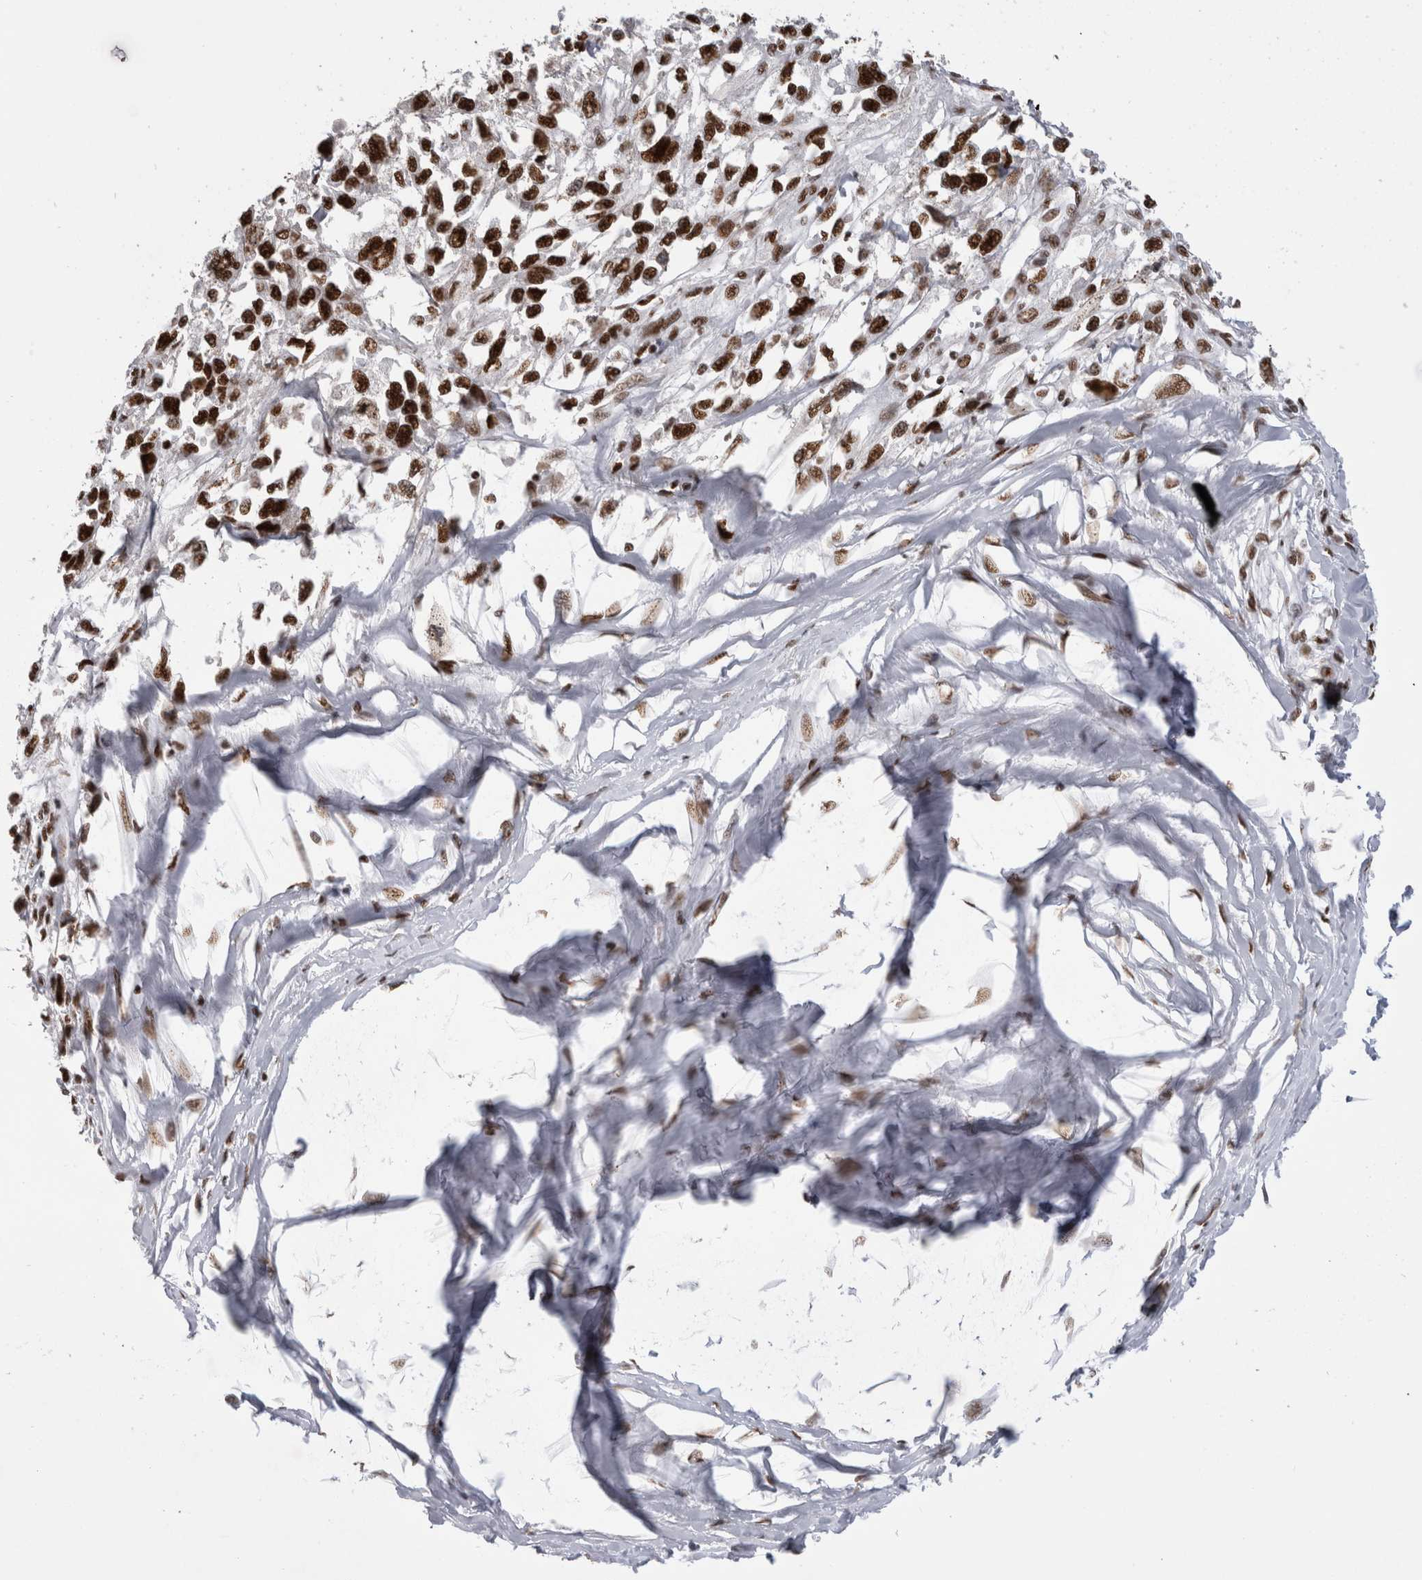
{"staining": {"intensity": "strong", "quantity": ">75%", "location": "nuclear"}, "tissue": "melanoma", "cell_type": "Tumor cells", "image_type": "cancer", "snomed": [{"axis": "morphology", "description": "Malignant melanoma, Metastatic site"}, {"axis": "topography", "description": "Lymph node"}], "caption": "High-magnification brightfield microscopy of melanoma stained with DAB (3,3'-diaminobenzidine) (brown) and counterstained with hematoxylin (blue). tumor cells exhibit strong nuclear expression is present in about>75% of cells.", "gene": "CDK11A", "patient": {"sex": "male", "age": 59}}